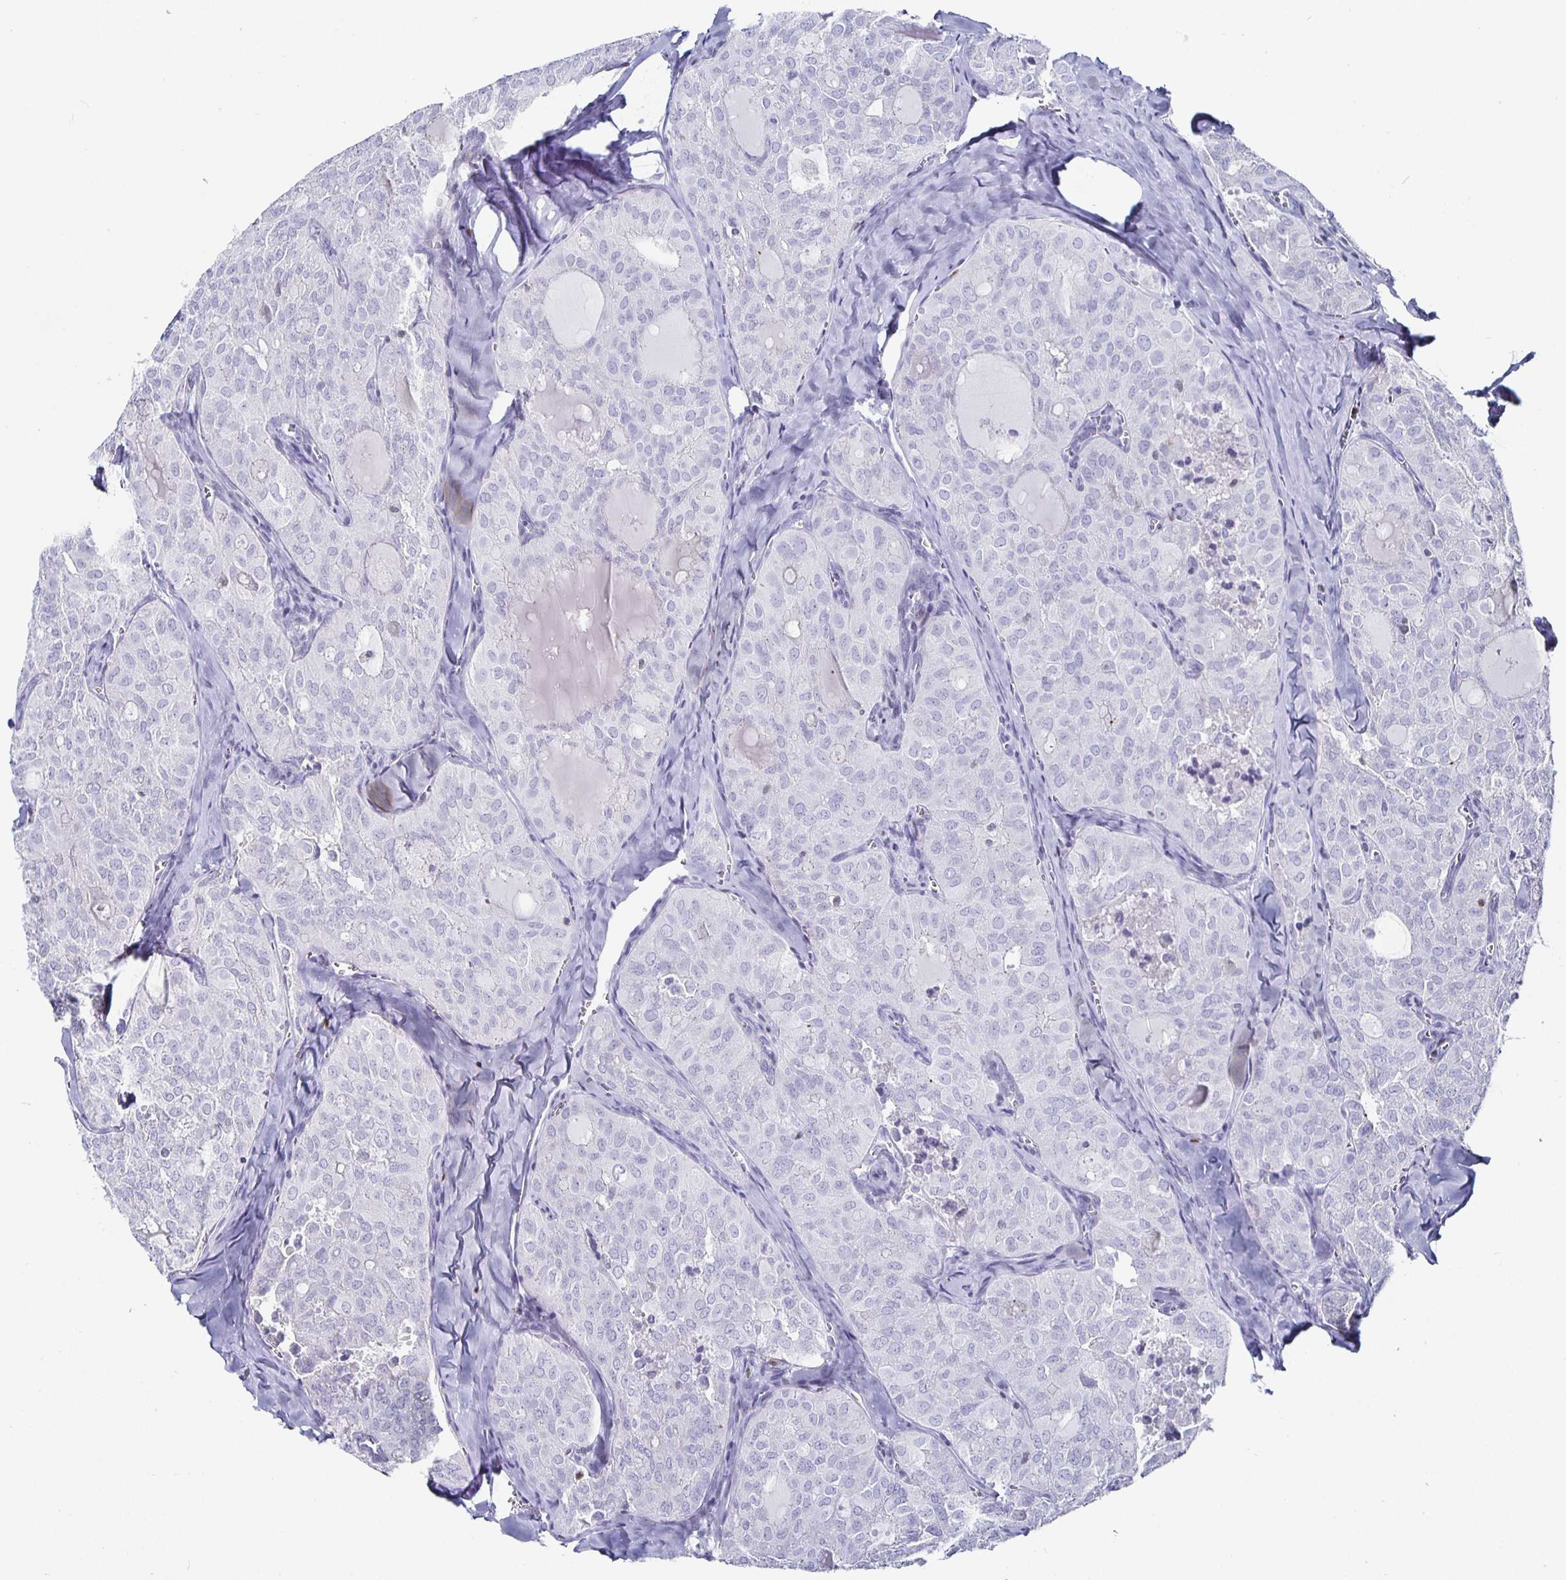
{"staining": {"intensity": "negative", "quantity": "none", "location": "none"}, "tissue": "thyroid cancer", "cell_type": "Tumor cells", "image_type": "cancer", "snomed": [{"axis": "morphology", "description": "Follicular adenoma carcinoma, NOS"}, {"axis": "topography", "description": "Thyroid gland"}], "caption": "Immunohistochemistry histopathology image of neoplastic tissue: follicular adenoma carcinoma (thyroid) stained with DAB reveals no significant protein positivity in tumor cells.", "gene": "RUNX2", "patient": {"sex": "male", "age": 75}}